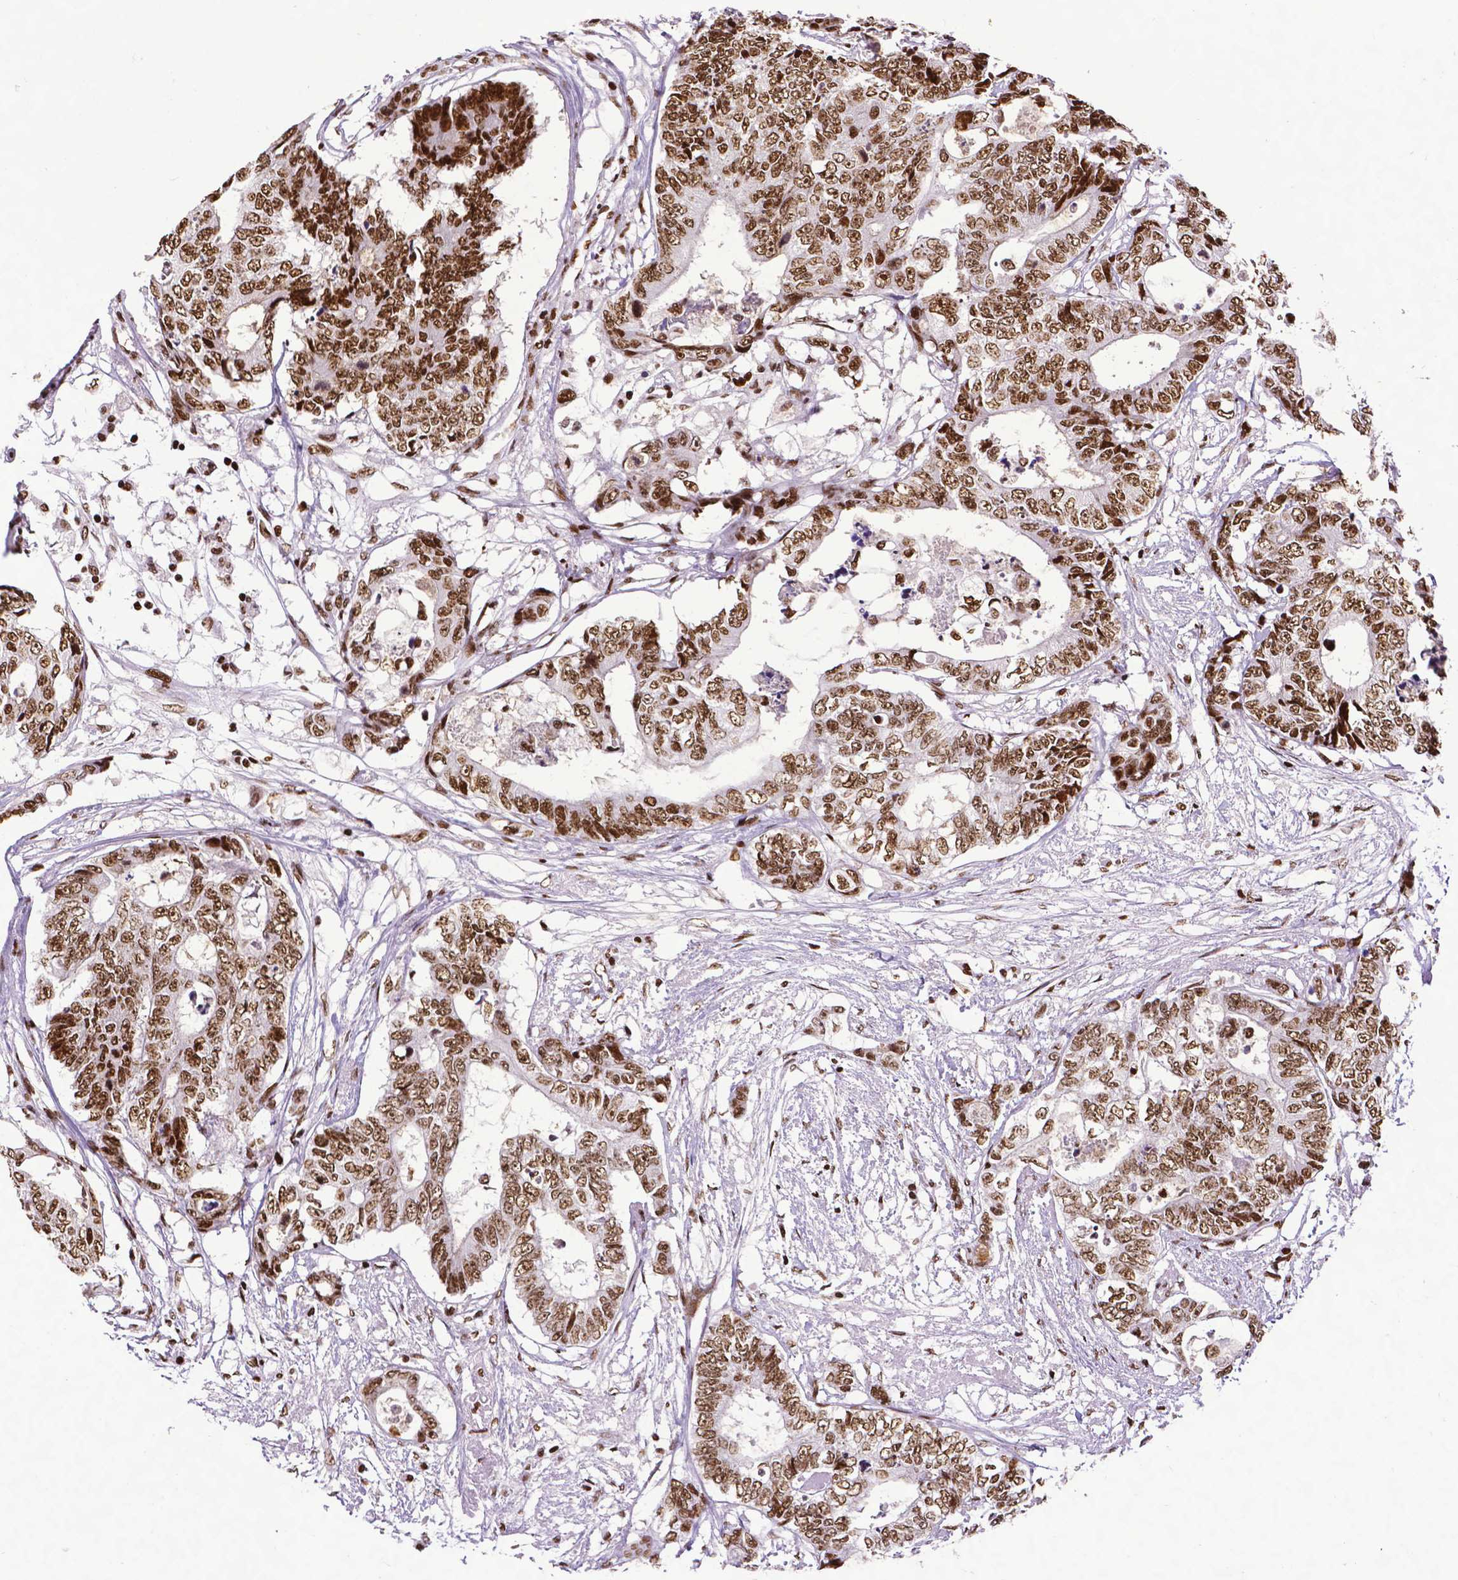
{"staining": {"intensity": "moderate", "quantity": ">75%", "location": "nuclear"}, "tissue": "colorectal cancer", "cell_type": "Tumor cells", "image_type": "cancer", "snomed": [{"axis": "morphology", "description": "Adenocarcinoma, NOS"}, {"axis": "topography", "description": "Colon"}], "caption": "There is medium levels of moderate nuclear staining in tumor cells of adenocarcinoma (colorectal), as demonstrated by immunohistochemical staining (brown color).", "gene": "CTCF", "patient": {"sex": "female", "age": 48}}